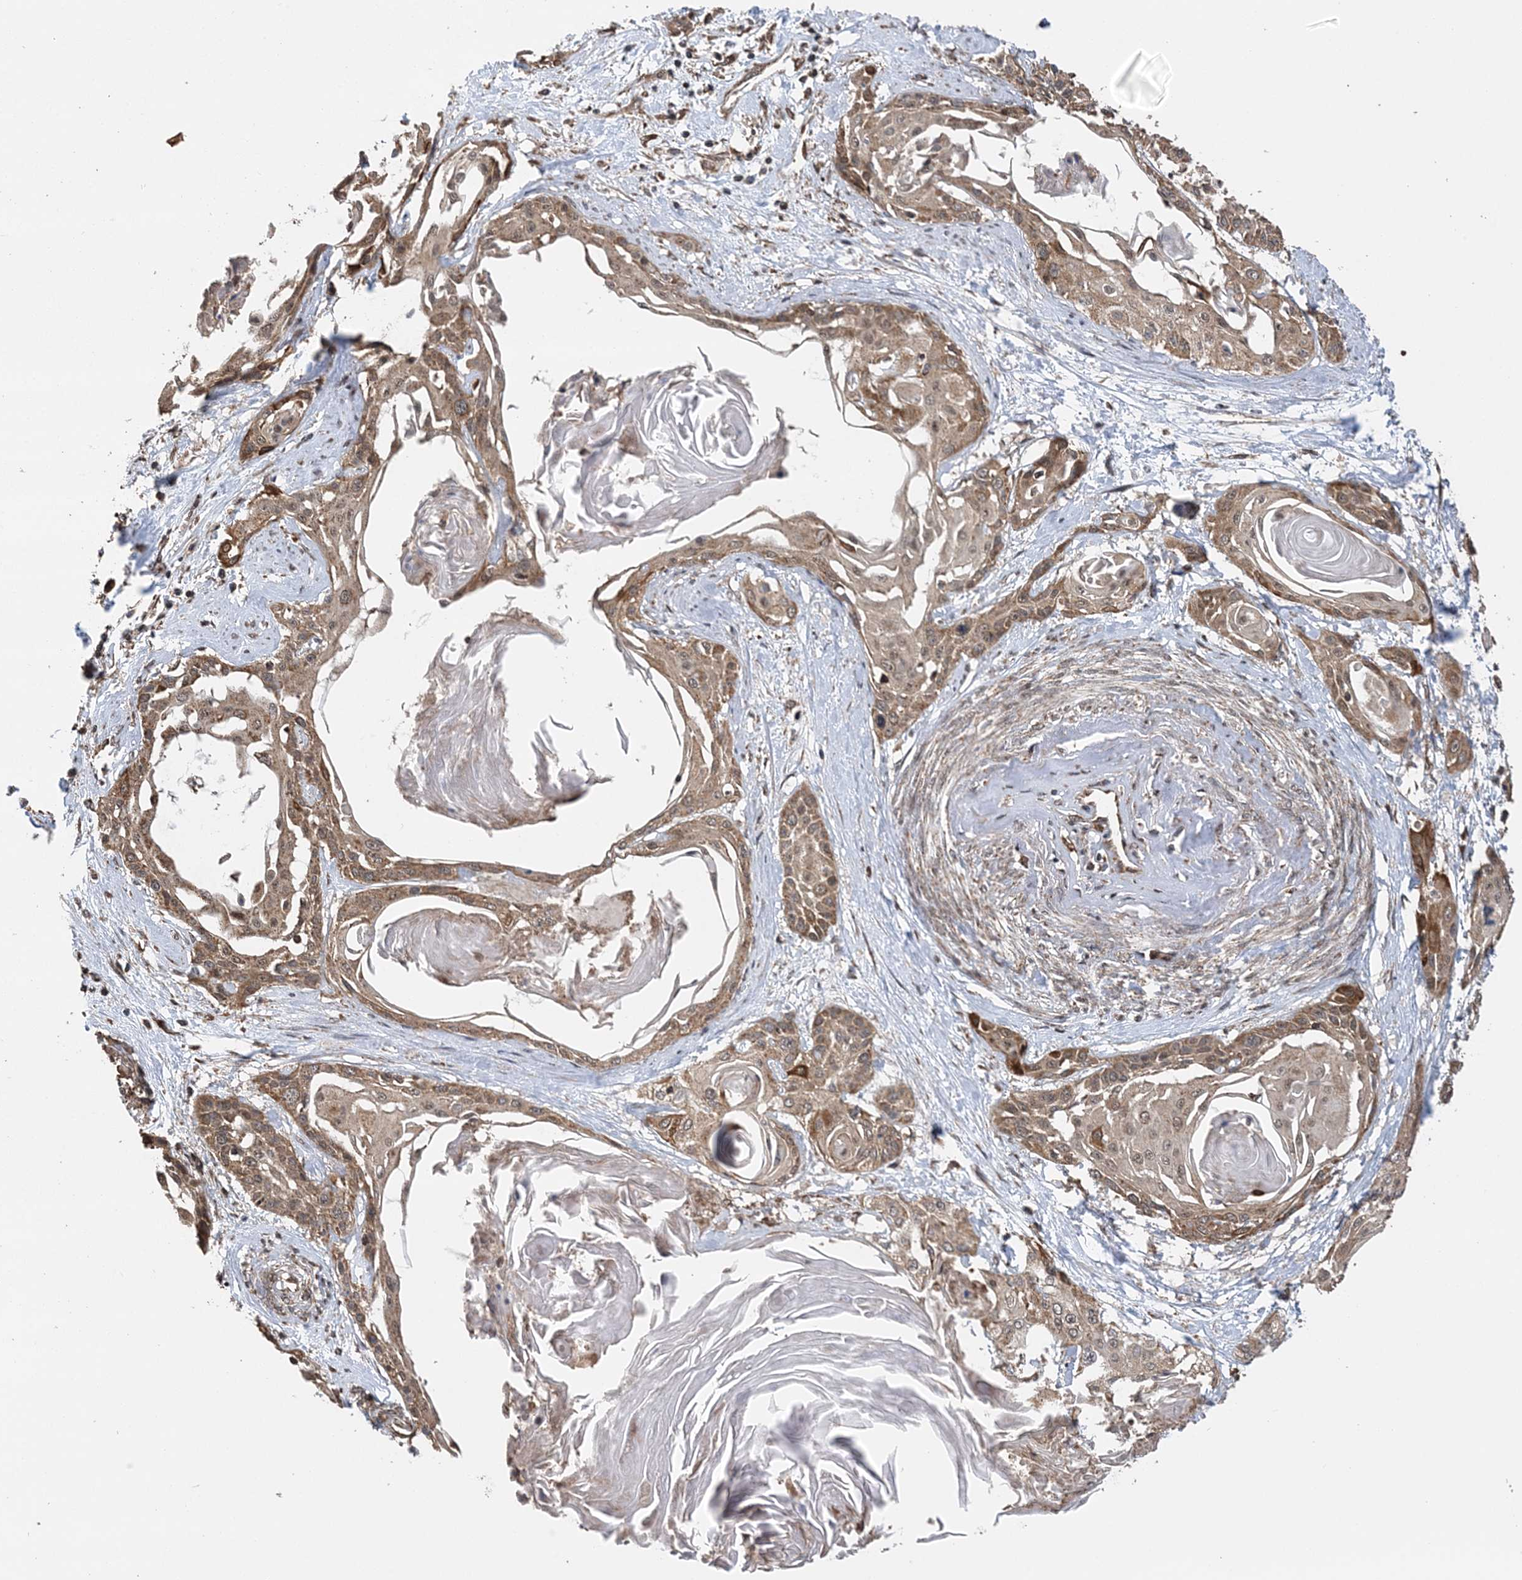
{"staining": {"intensity": "moderate", "quantity": ">75%", "location": "cytoplasmic/membranous"}, "tissue": "cervical cancer", "cell_type": "Tumor cells", "image_type": "cancer", "snomed": [{"axis": "morphology", "description": "Squamous cell carcinoma, NOS"}, {"axis": "topography", "description": "Cervix"}], "caption": "Immunohistochemical staining of cervical squamous cell carcinoma exhibits medium levels of moderate cytoplasmic/membranous protein staining in about >75% of tumor cells. The staining was performed using DAB to visualize the protein expression in brown, while the nuclei were stained in blue with hematoxylin (Magnification: 20x).", "gene": "PCBP1", "patient": {"sex": "female", "age": 57}}